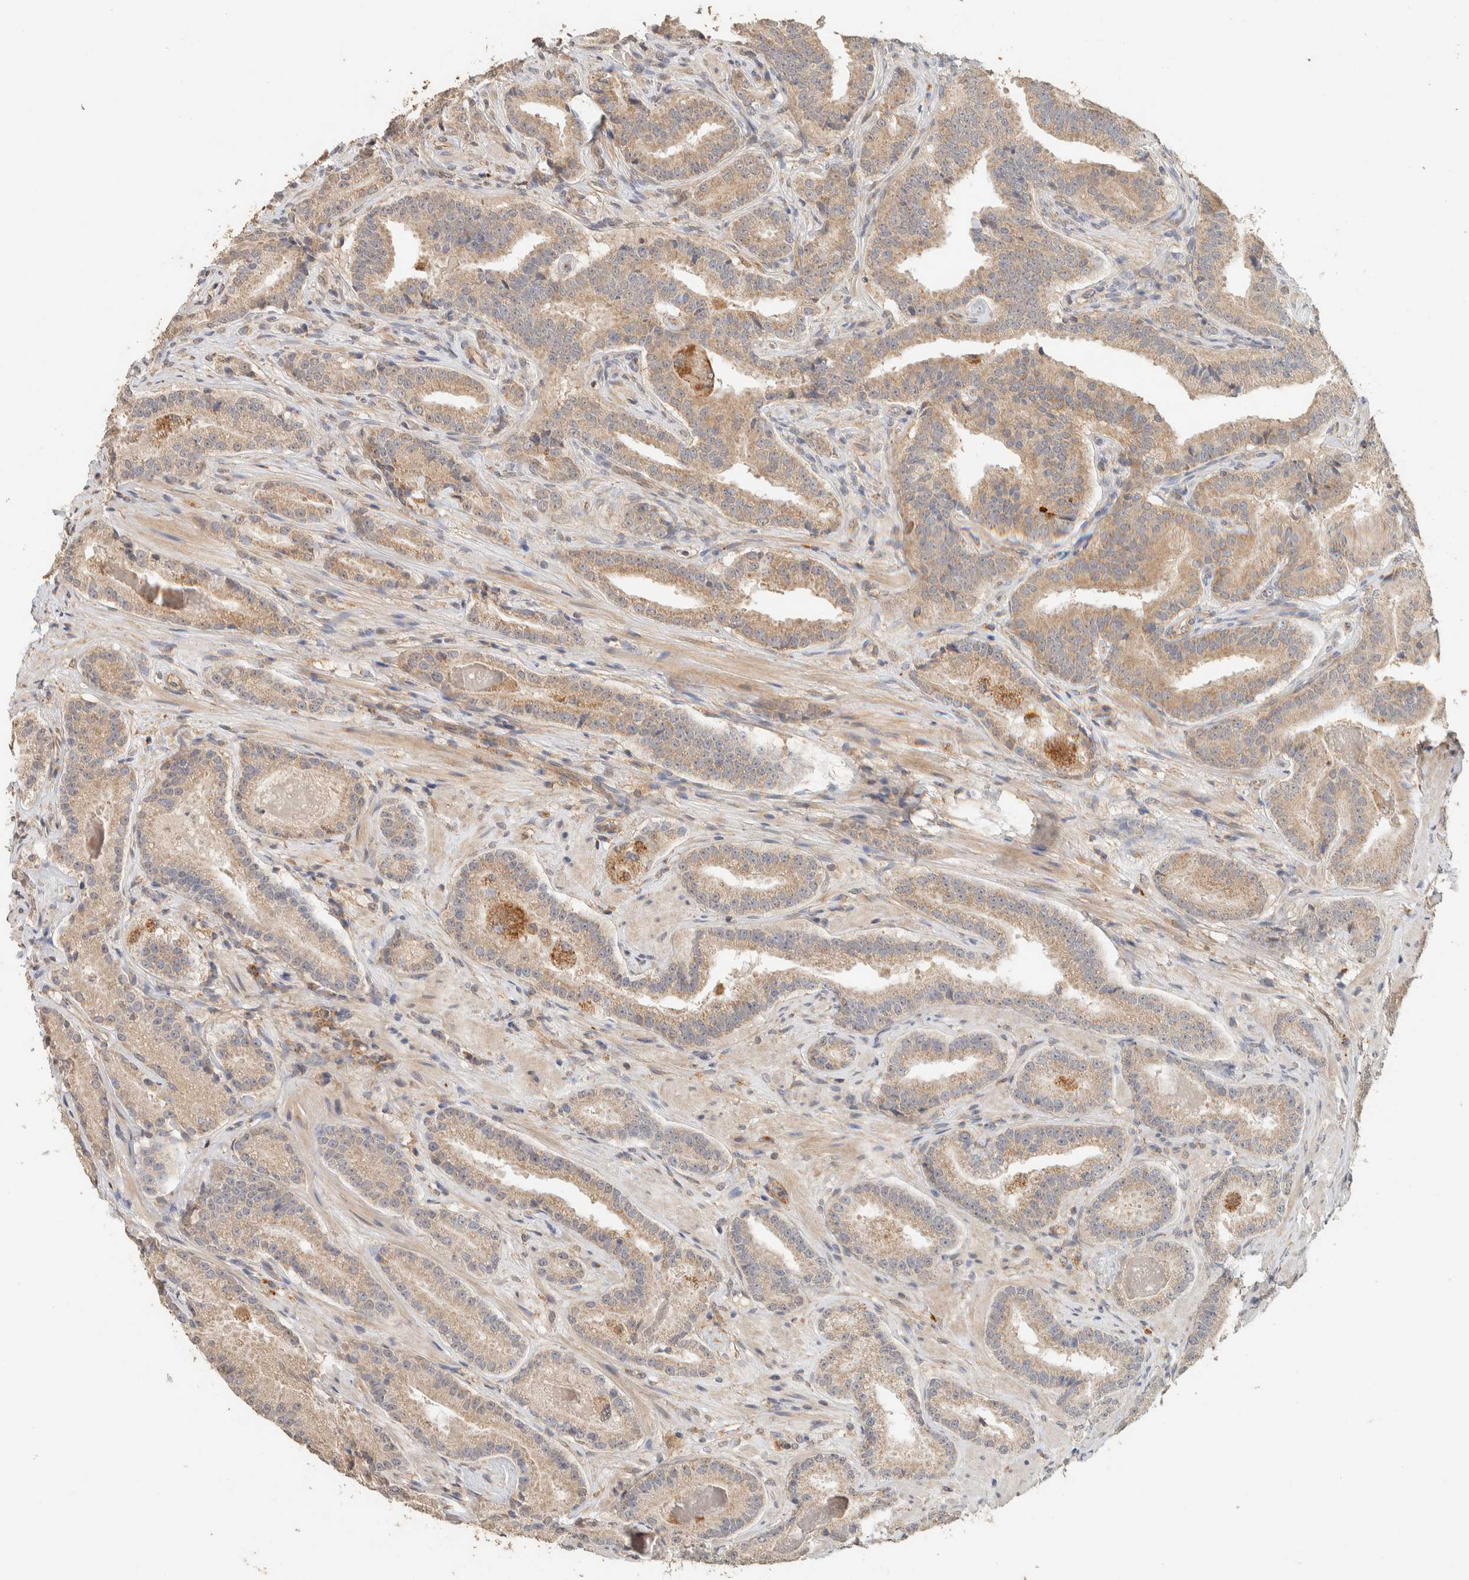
{"staining": {"intensity": "weak", "quantity": ">75%", "location": "cytoplasmic/membranous"}, "tissue": "prostate cancer", "cell_type": "Tumor cells", "image_type": "cancer", "snomed": [{"axis": "morphology", "description": "Adenocarcinoma, Low grade"}, {"axis": "topography", "description": "Prostate"}], "caption": "The micrograph exhibits a brown stain indicating the presence of a protein in the cytoplasmic/membranous of tumor cells in prostate cancer (adenocarcinoma (low-grade)).", "gene": "PDE7B", "patient": {"sex": "male", "age": 51}}